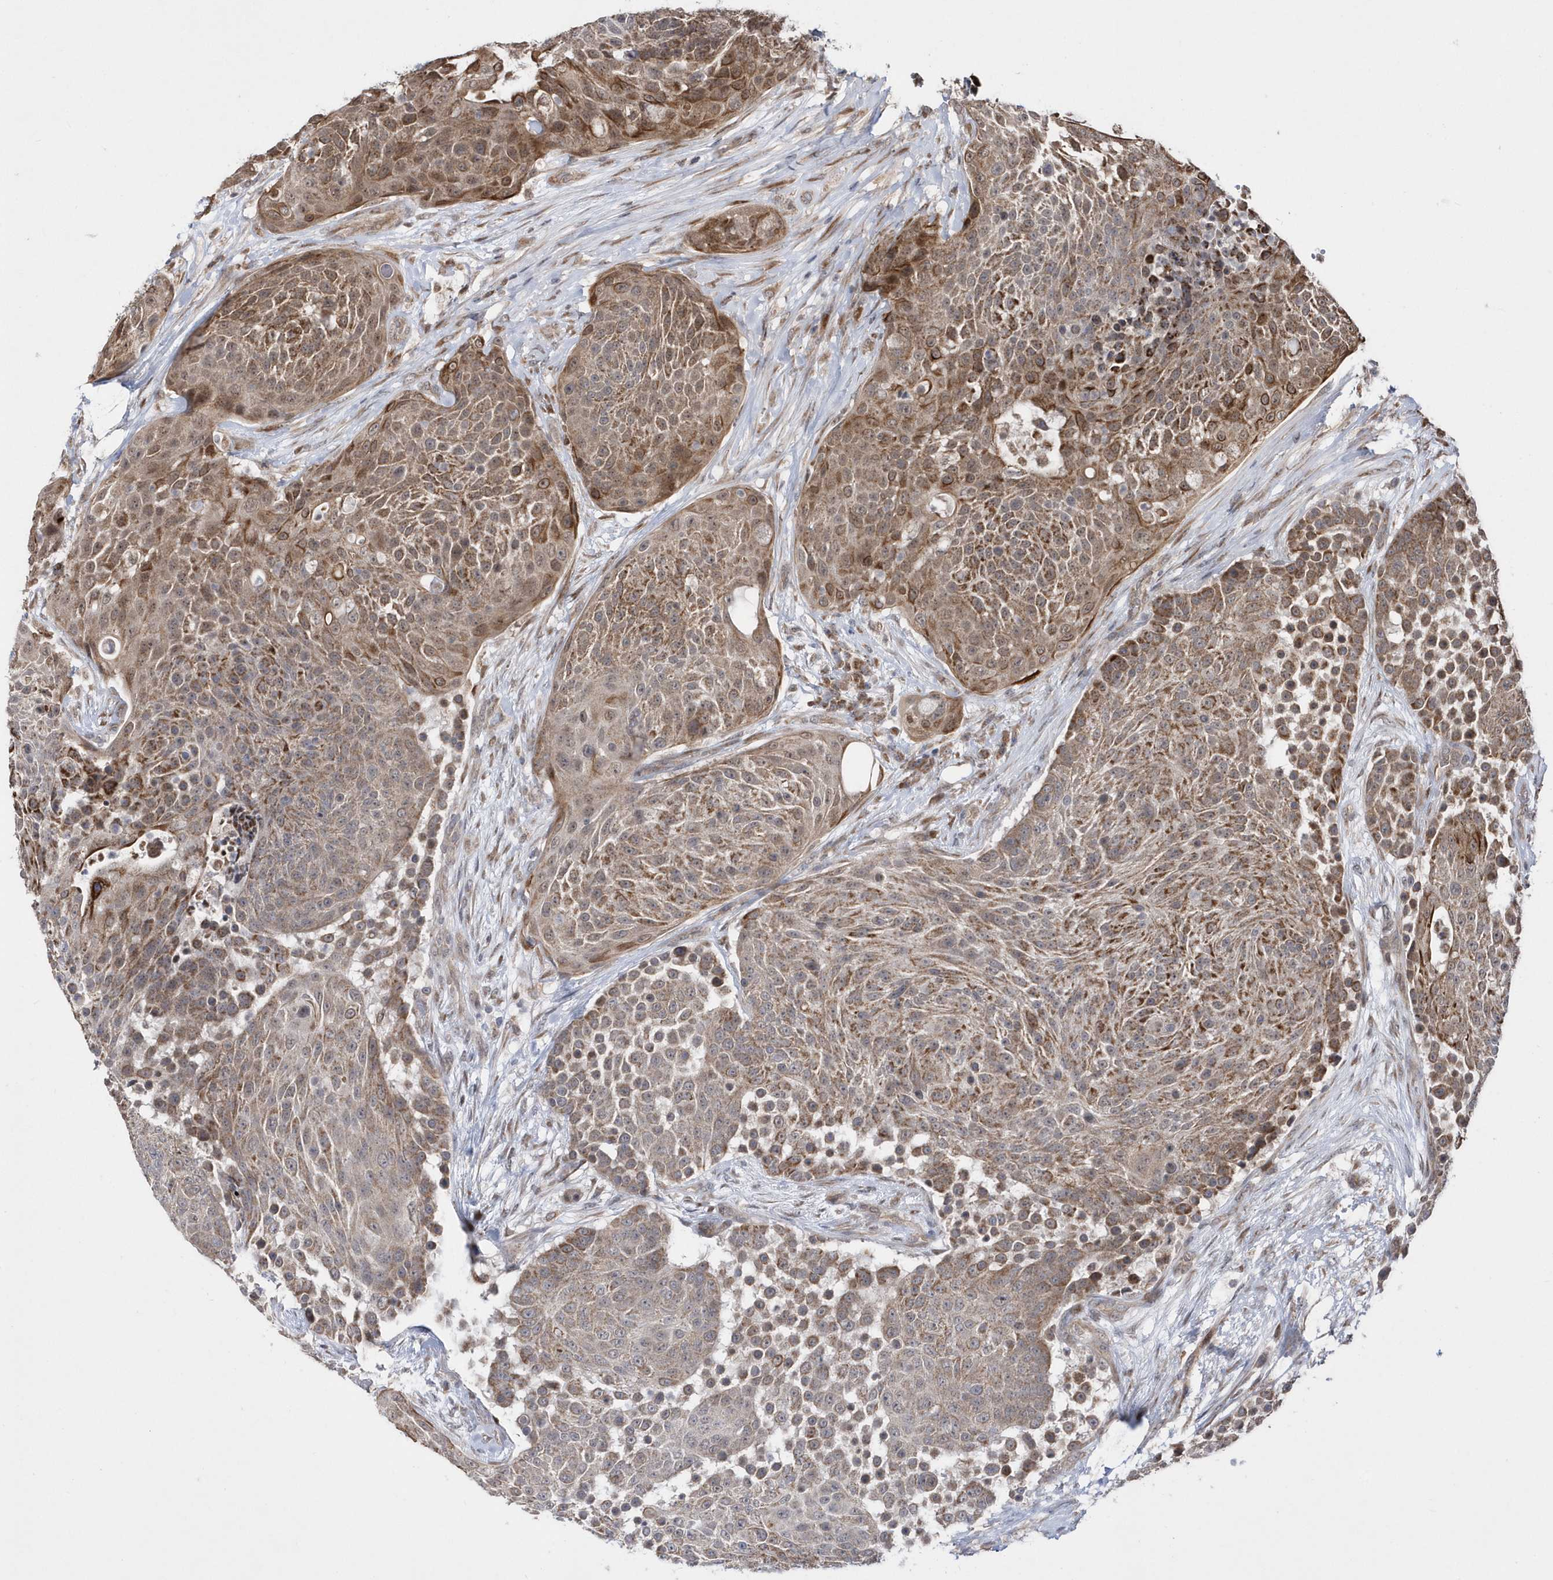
{"staining": {"intensity": "moderate", "quantity": ">75%", "location": "cytoplasmic/membranous"}, "tissue": "urothelial cancer", "cell_type": "Tumor cells", "image_type": "cancer", "snomed": [{"axis": "morphology", "description": "Urothelial carcinoma, High grade"}, {"axis": "topography", "description": "Urinary bladder"}], "caption": "Immunohistochemical staining of high-grade urothelial carcinoma displays moderate cytoplasmic/membranous protein expression in about >75% of tumor cells.", "gene": "DALRD3", "patient": {"sex": "female", "age": 63}}